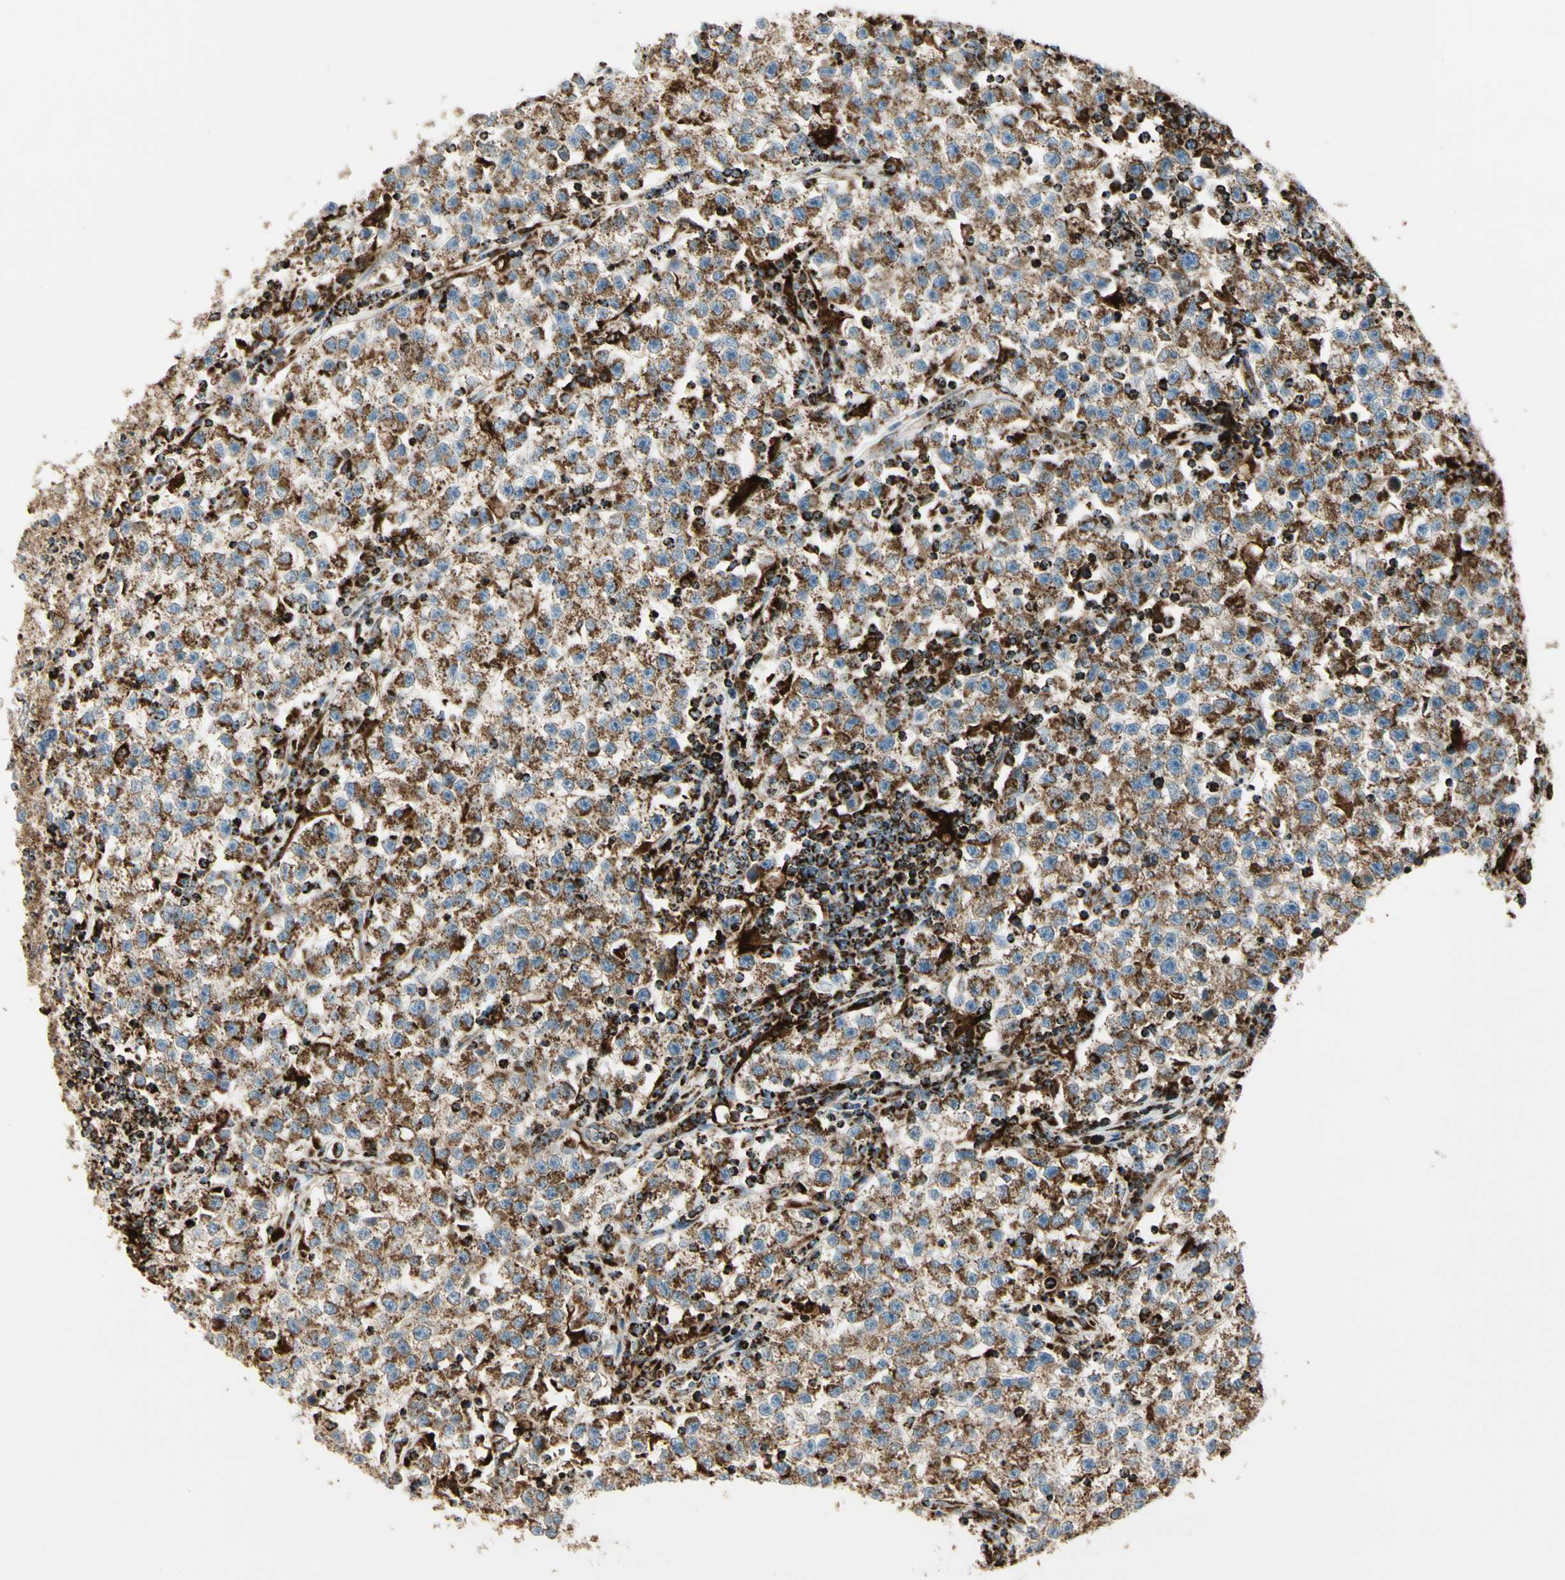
{"staining": {"intensity": "moderate", "quantity": ">75%", "location": "cytoplasmic/membranous"}, "tissue": "testis cancer", "cell_type": "Tumor cells", "image_type": "cancer", "snomed": [{"axis": "morphology", "description": "Seminoma, NOS"}, {"axis": "topography", "description": "Testis"}], "caption": "Seminoma (testis) tissue displays moderate cytoplasmic/membranous expression in approximately >75% of tumor cells, visualized by immunohistochemistry.", "gene": "ME2", "patient": {"sex": "male", "age": 22}}